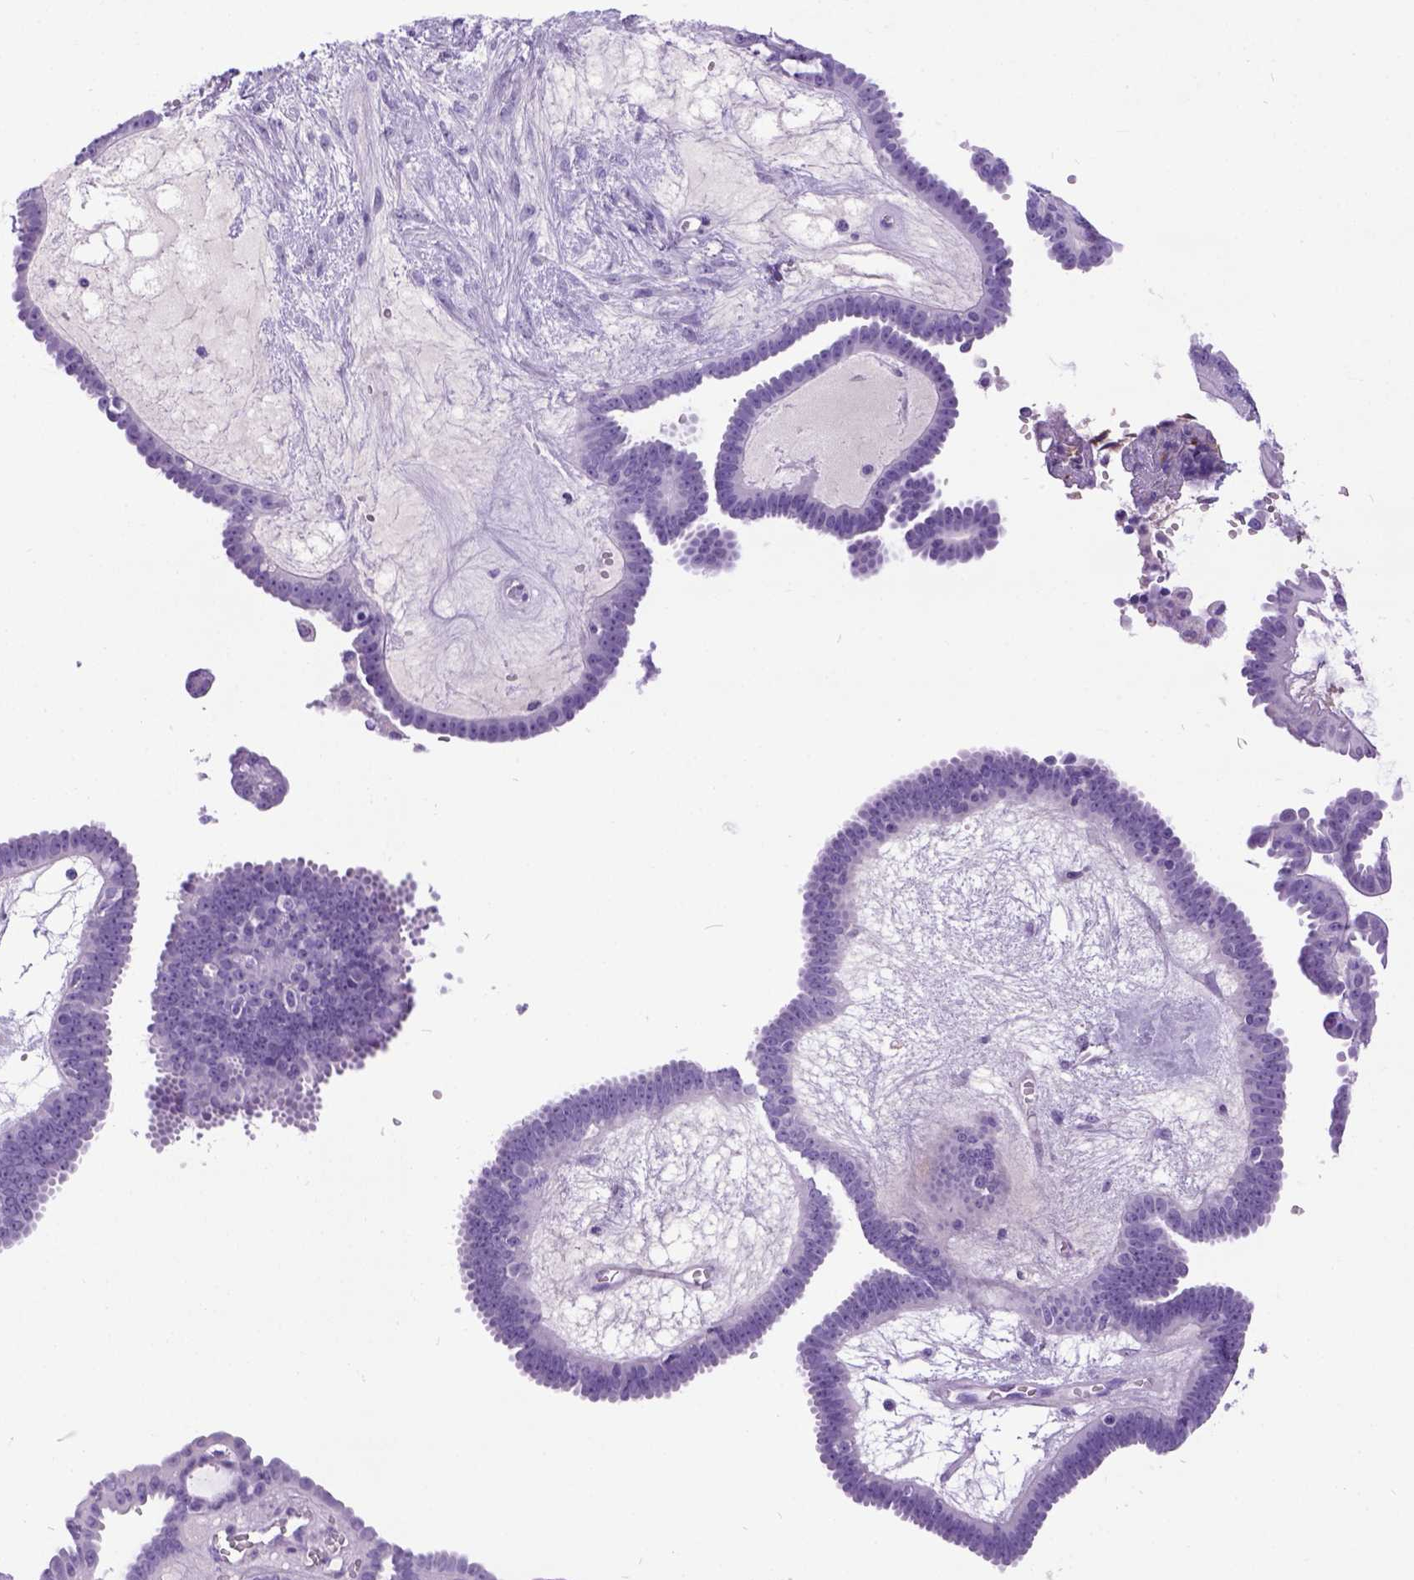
{"staining": {"intensity": "moderate", "quantity": "<25%", "location": "cytoplasmic/membranous"}, "tissue": "ovarian cancer", "cell_type": "Tumor cells", "image_type": "cancer", "snomed": [{"axis": "morphology", "description": "Cystadenocarcinoma, serous, NOS"}, {"axis": "topography", "description": "Ovary"}], "caption": "Immunohistochemical staining of ovarian cancer (serous cystadenocarcinoma) displays low levels of moderate cytoplasmic/membranous protein expression in approximately <25% of tumor cells.", "gene": "IGF2", "patient": {"sex": "female", "age": 71}}